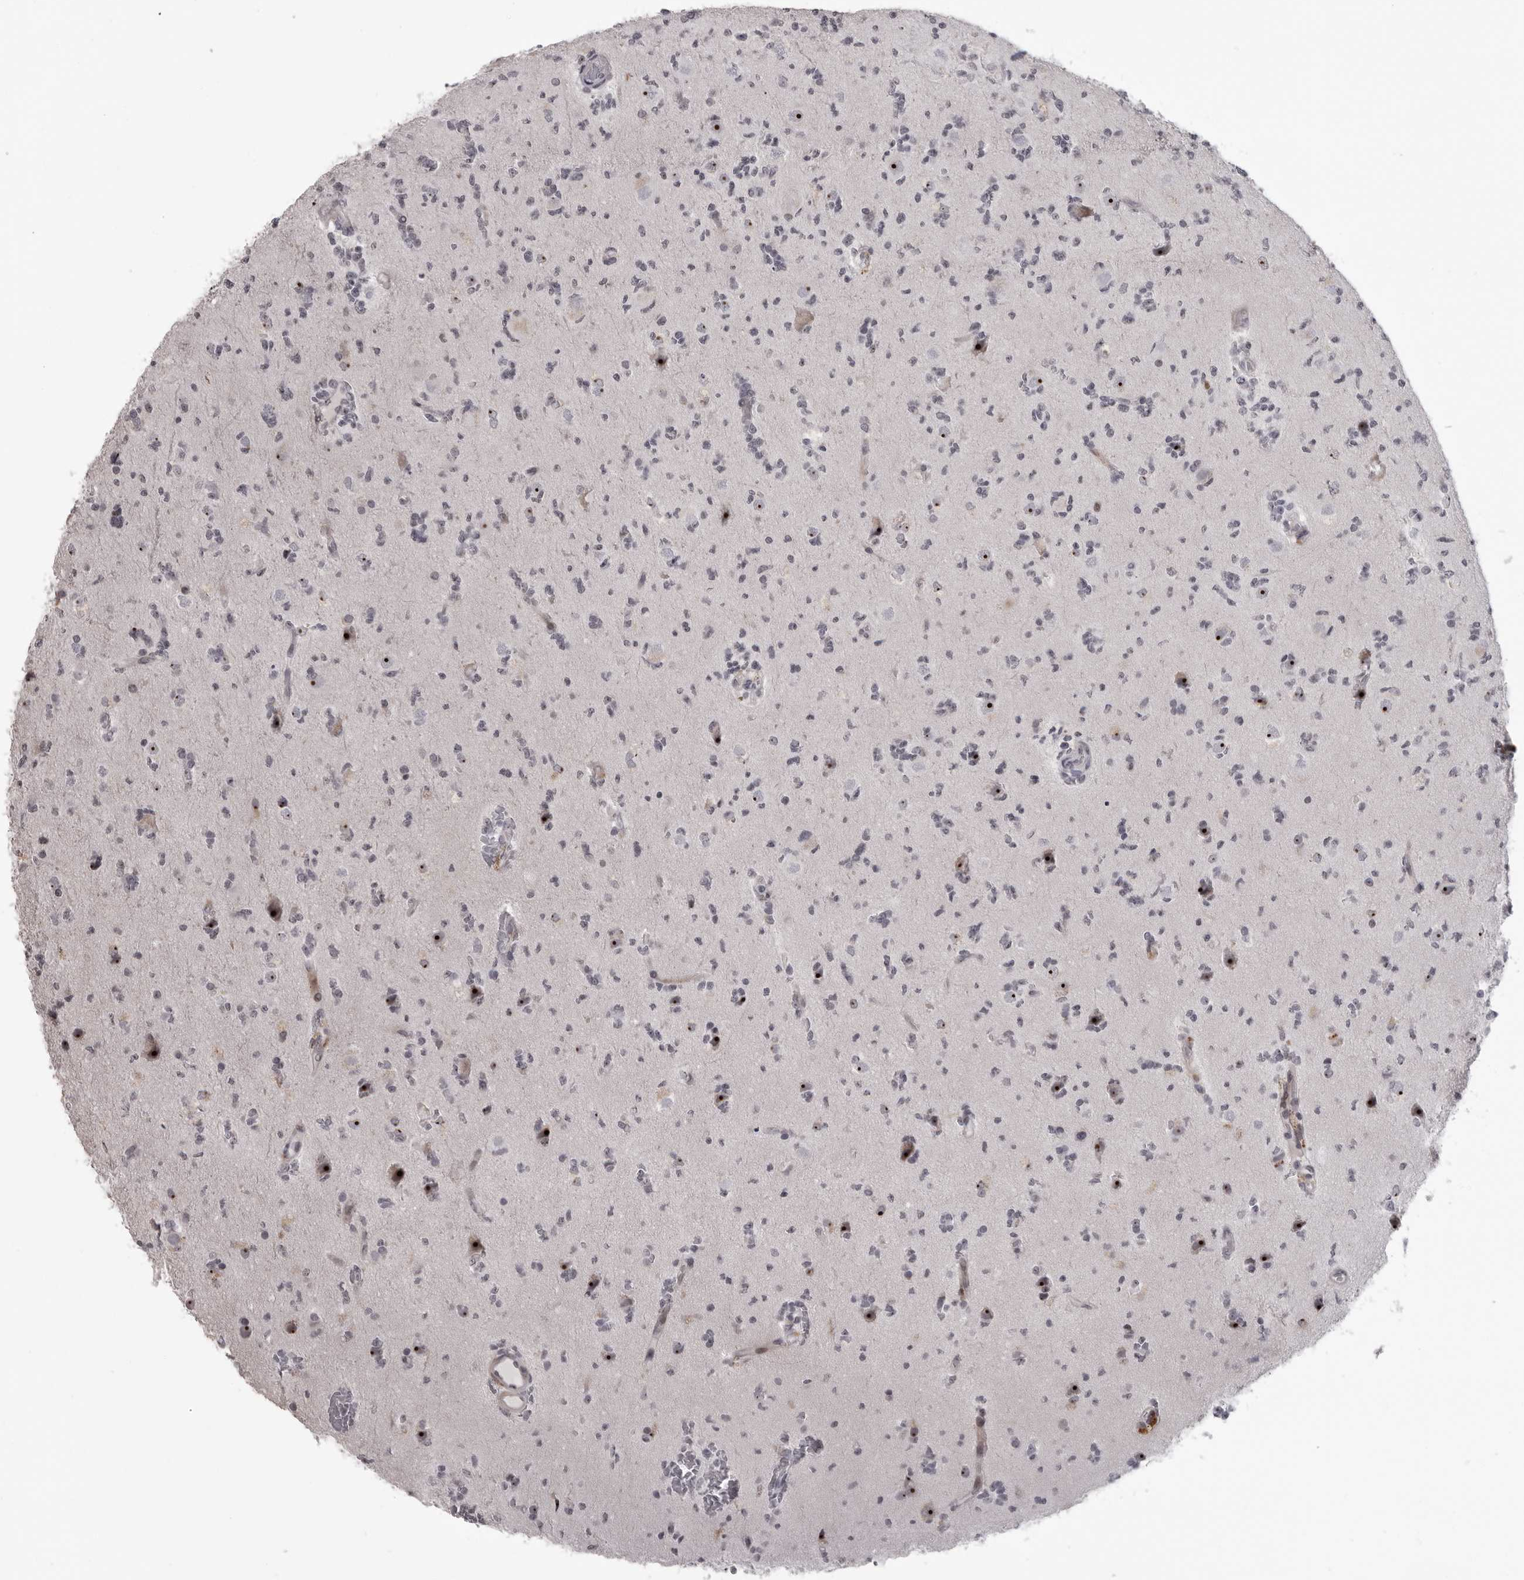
{"staining": {"intensity": "strong", "quantity": "<25%", "location": "nuclear"}, "tissue": "glioma", "cell_type": "Tumor cells", "image_type": "cancer", "snomed": [{"axis": "morphology", "description": "Glioma, malignant, High grade"}, {"axis": "topography", "description": "Brain"}], "caption": "Protein staining demonstrates strong nuclear positivity in about <25% of tumor cells in malignant glioma (high-grade).", "gene": "HELZ", "patient": {"sex": "female", "age": 62}}